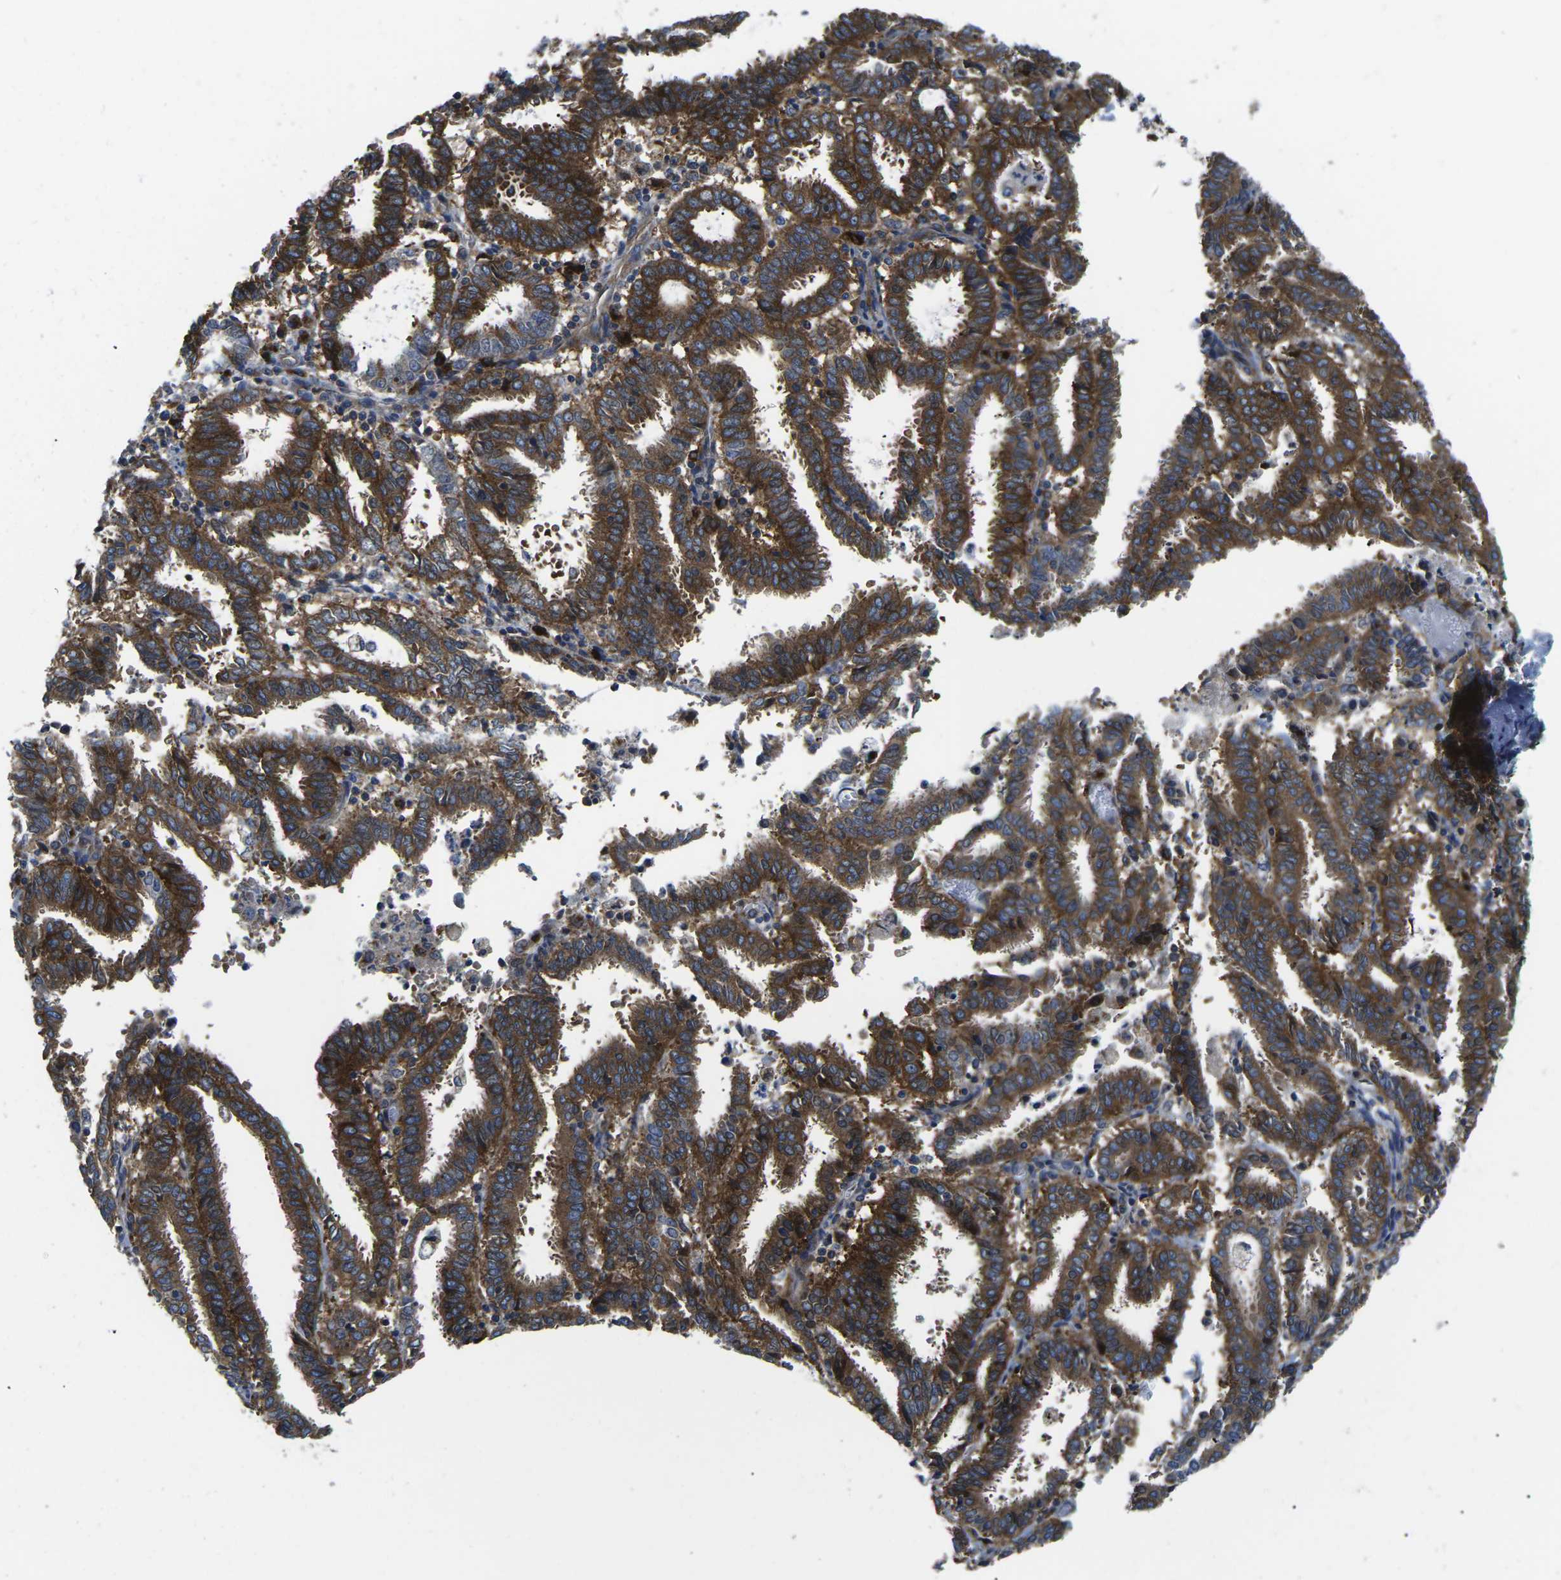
{"staining": {"intensity": "strong", "quantity": ">75%", "location": "cytoplasmic/membranous"}, "tissue": "endometrial cancer", "cell_type": "Tumor cells", "image_type": "cancer", "snomed": [{"axis": "morphology", "description": "Adenocarcinoma, NOS"}, {"axis": "topography", "description": "Uterus"}], "caption": "Human endometrial adenocarcinoma stained for a protein (brown) reveals strong cytoplasmic/membranous positive staining in about >75% of tumor cells.", "gene": "DLG1", "patient": {"sex": "female", "age": 83}}